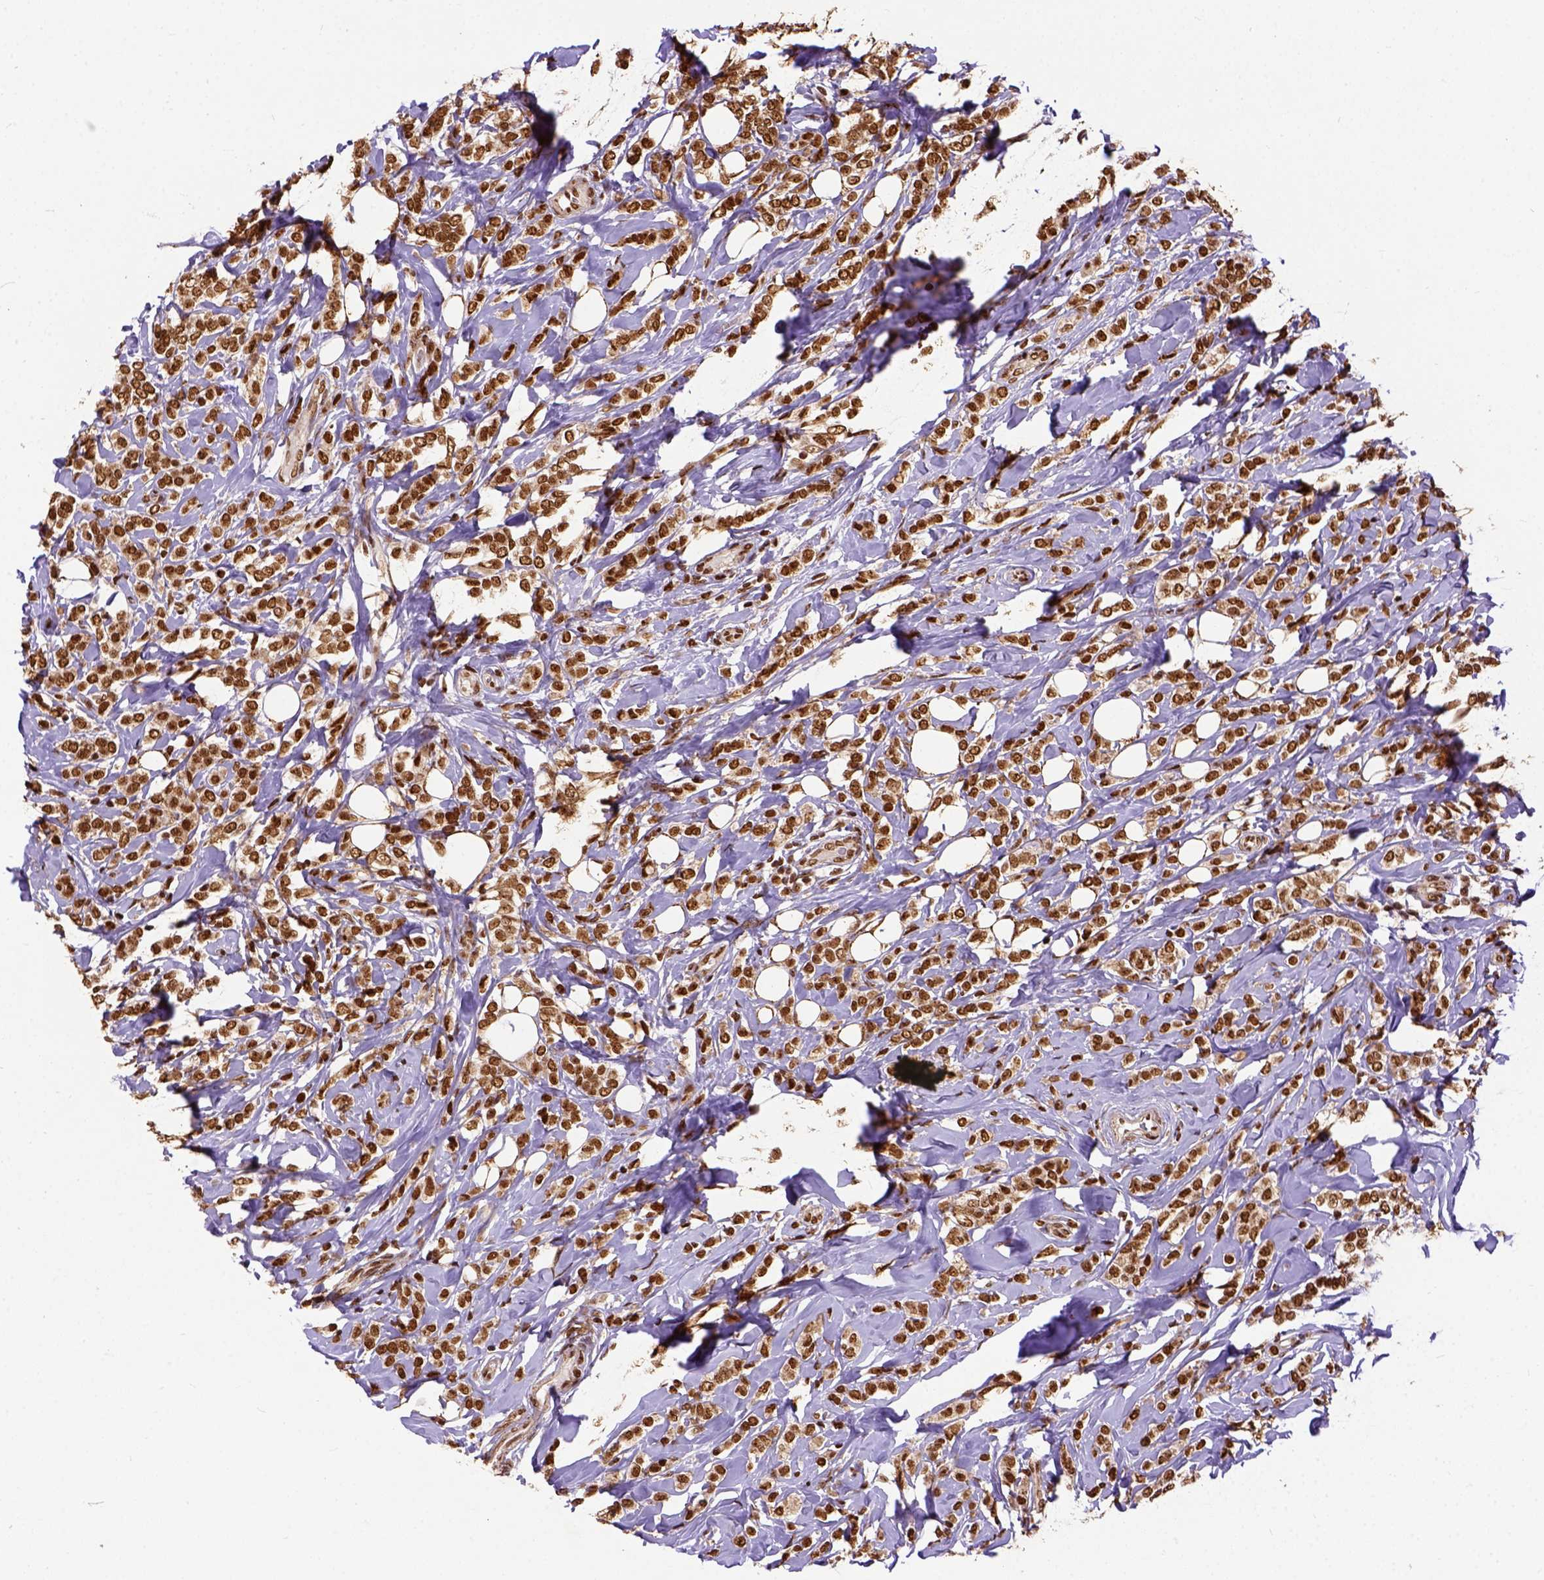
{"staining": {"intensity": "strong", "quantity": ">75%", "location": "nuclear"}, "tissue": "breast cancer", "cell_type": "Tumor cells", "image_type": "cancer", "snomed": [{"axis": "morphology", "description": "Lobular carcinoma"}, {"axis": "topography", "description": "Breast"}], "caption": "Strong nuclear protein positivity is seen in about >75% of tumor cells in lobular carcinoma (breast).", "gene": "NACC1", "patient": {"sex": "female", "age": 49}}